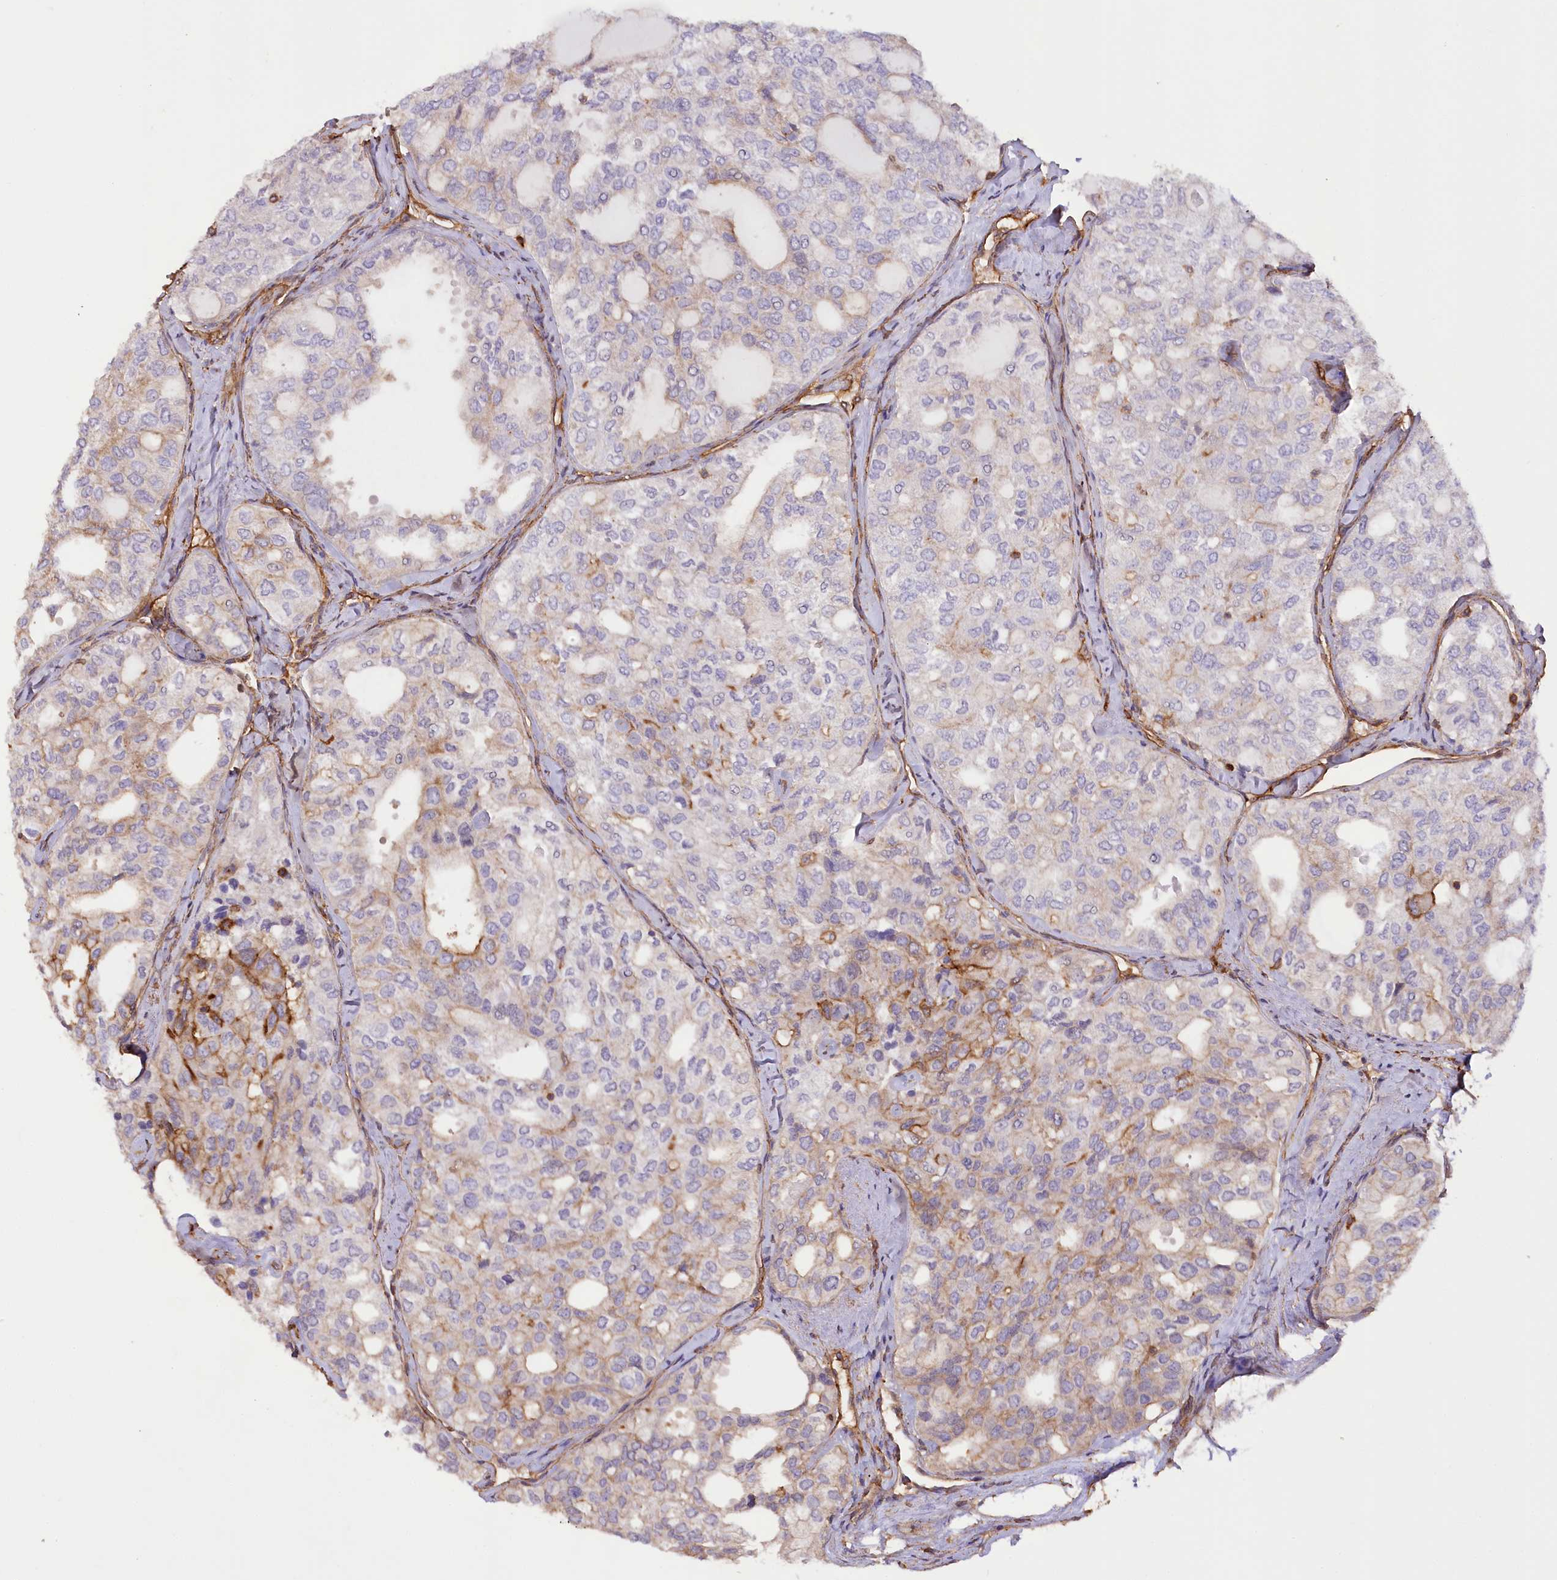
{"staining": {"intensity": "moderate", "quantity": "<25%", "location": "cytoplasmic/membranous"}, "tissue": "thyroid cancer", "cell_type": "Tumor cells", "image_type": "cancer", "snomed": [{"axis": "morphology", "description": "Follicular adenoma carcinoma, NOS"}, {"axis": "topography", "description": "Thyroid gland"}], "caption": "DAB (3,3'-diaminobenzidine) immunohistochemical staining of human thyroid cancer shows moderate cytoplasmic/membranous protein positivity in approximately <25% of tumor cells.", "gene": "SYNPO2", "patient": {"sex": "male", "age": 75}}